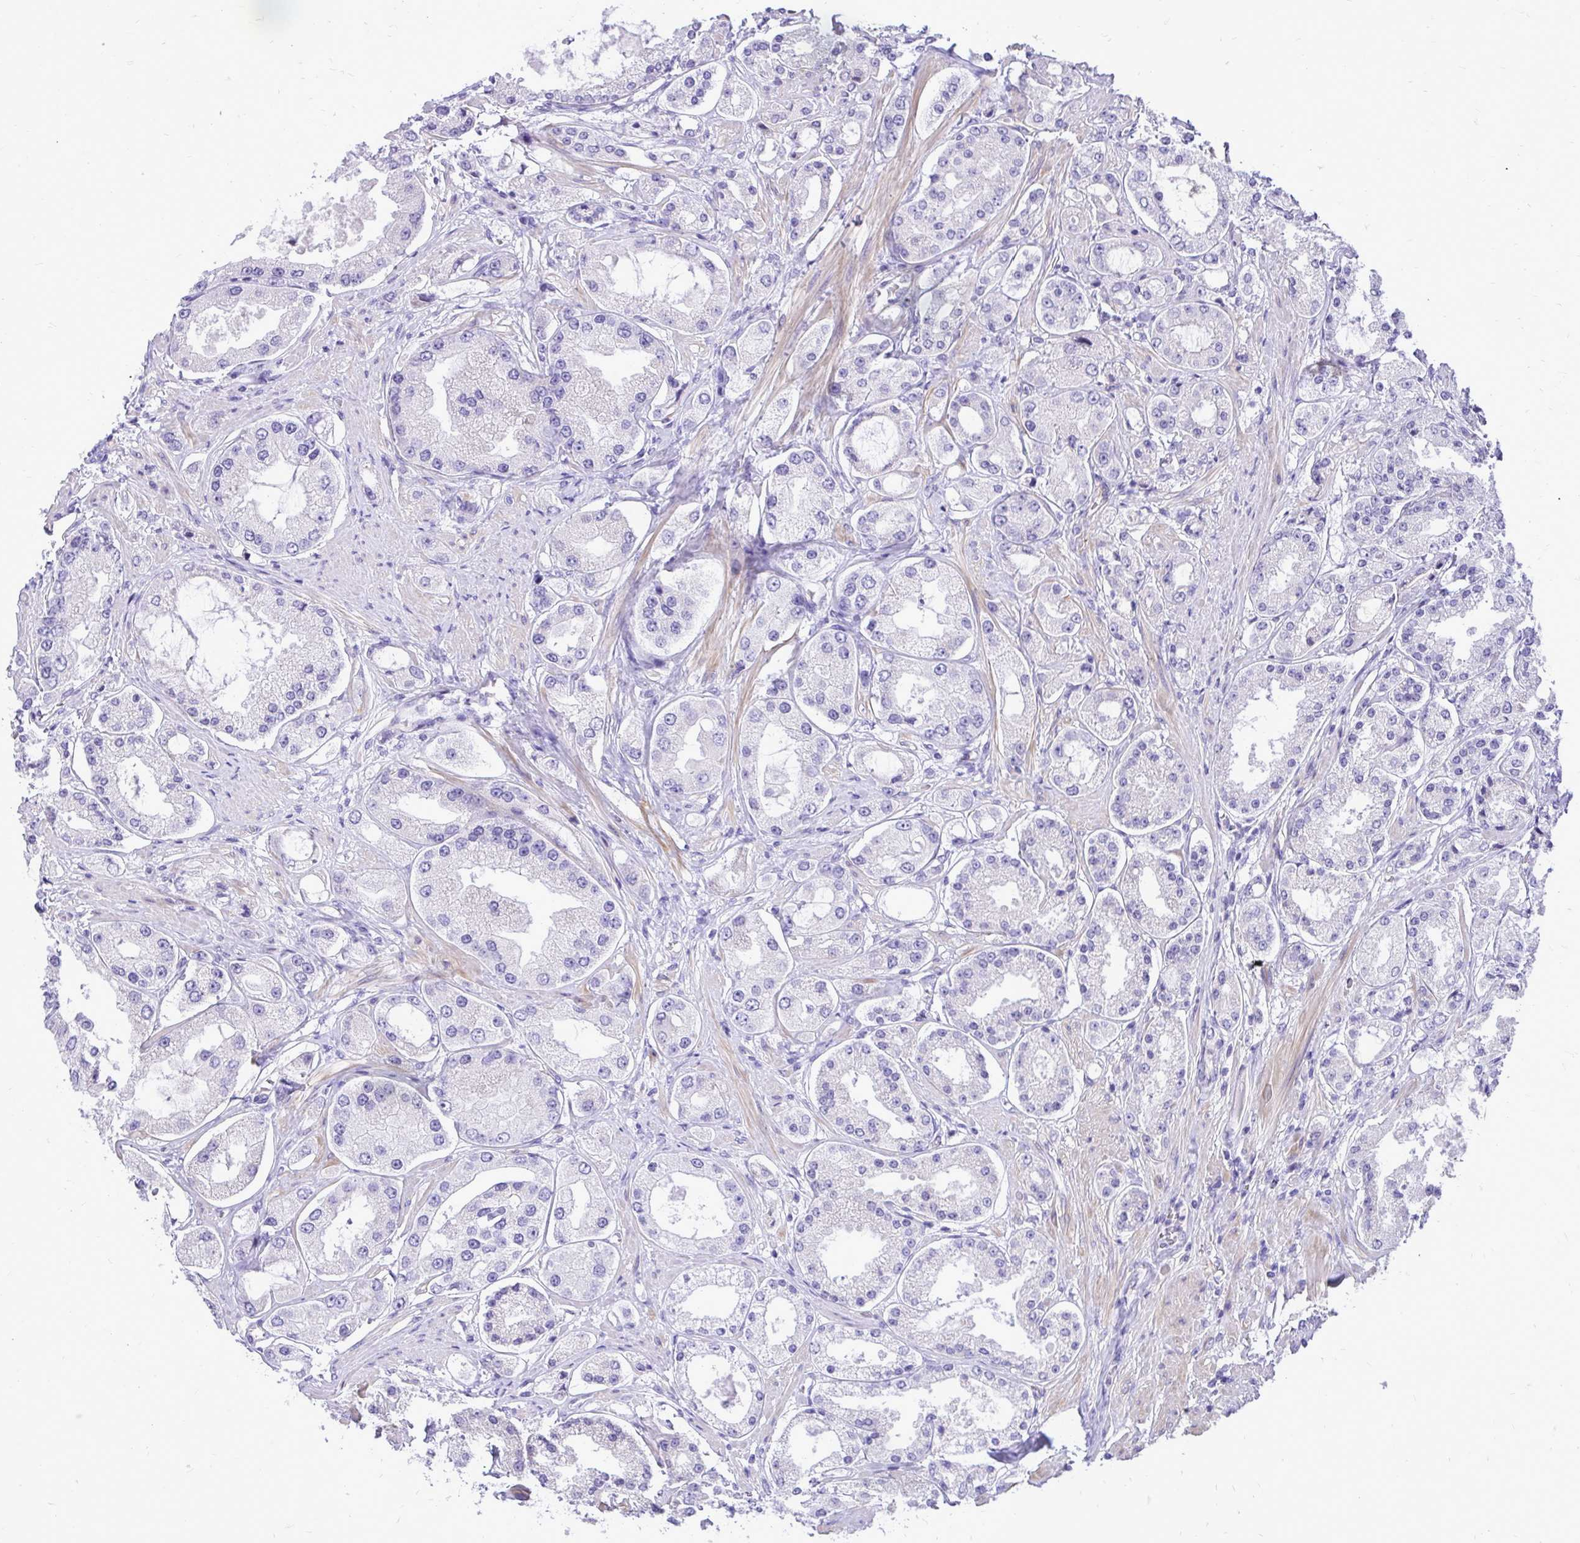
{"staining": {"intensity": "negative", "quantity": "none", "location": "none"}, "tissue": "prostate cancer", "cell_type": "Tumor cells", "image_type": "cancer", "snomed": [{"axis": "morphology", "description": "Adenocarcinoma, High grade"}, {"axis": "topography", "description": "Prostate"}], "caption": "An immunohistochemistry (IHC) histopathology image of prostate cancer is shown. There is no staining in tumor cells of prostate cancer.", "gene": "PELI3", "patient": {"sex": "male", "age": 69}}